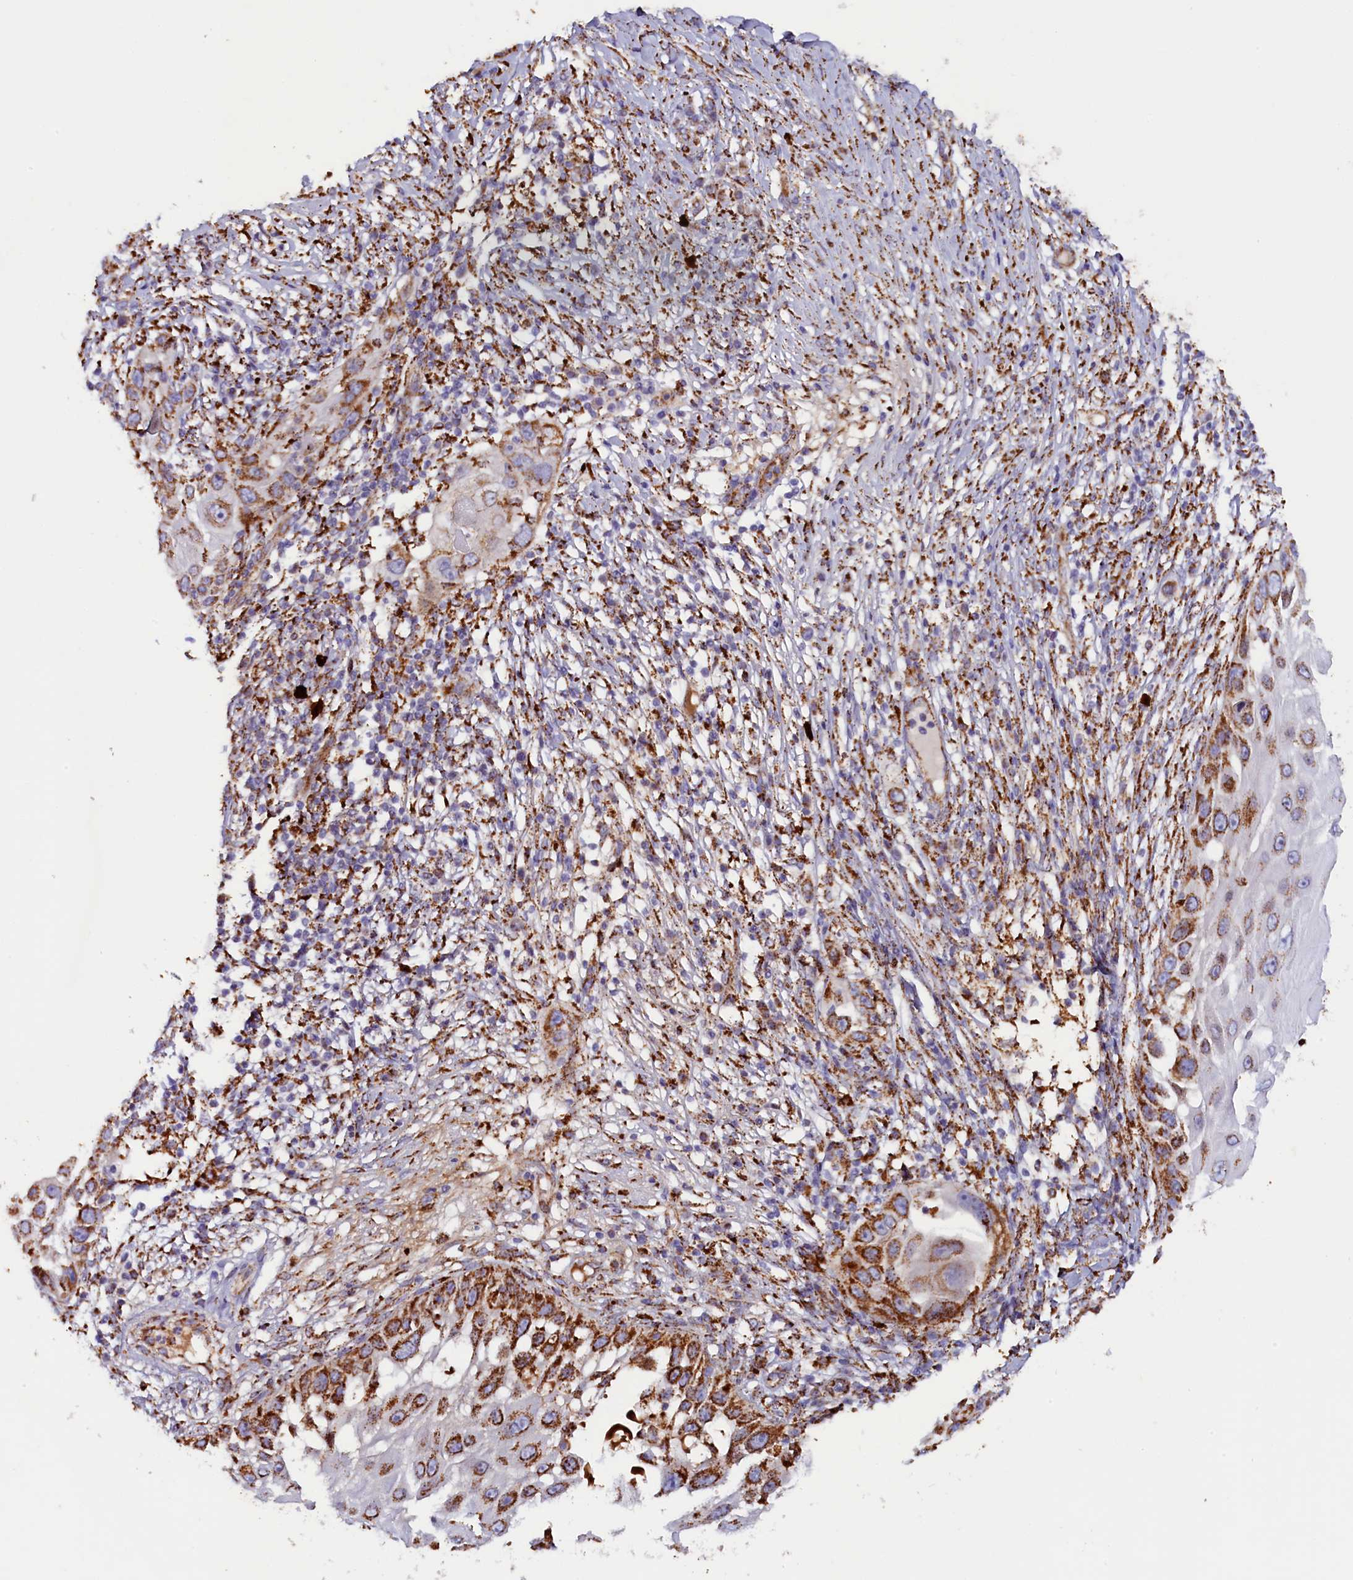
{"staining": {"intensity": "strong", "quantity": ">75%", "location": "cytoplasmic/membranous"}, "tissue": "skin cancer", "cell_type": "Tumor cells", "image_type": "cancer", "snomed": [{"axis": "morphology", "description": "Squamous cell carcinoma, NOS"}, {"axis": "topography", "description": "Skin"}], "caption": "Strong cytoplasmic/membranous expression is seen in about >75% of tumor cells in skin cancer.", "gene": "AKTIP", "patient": {"sex": "female", "age": 44}}